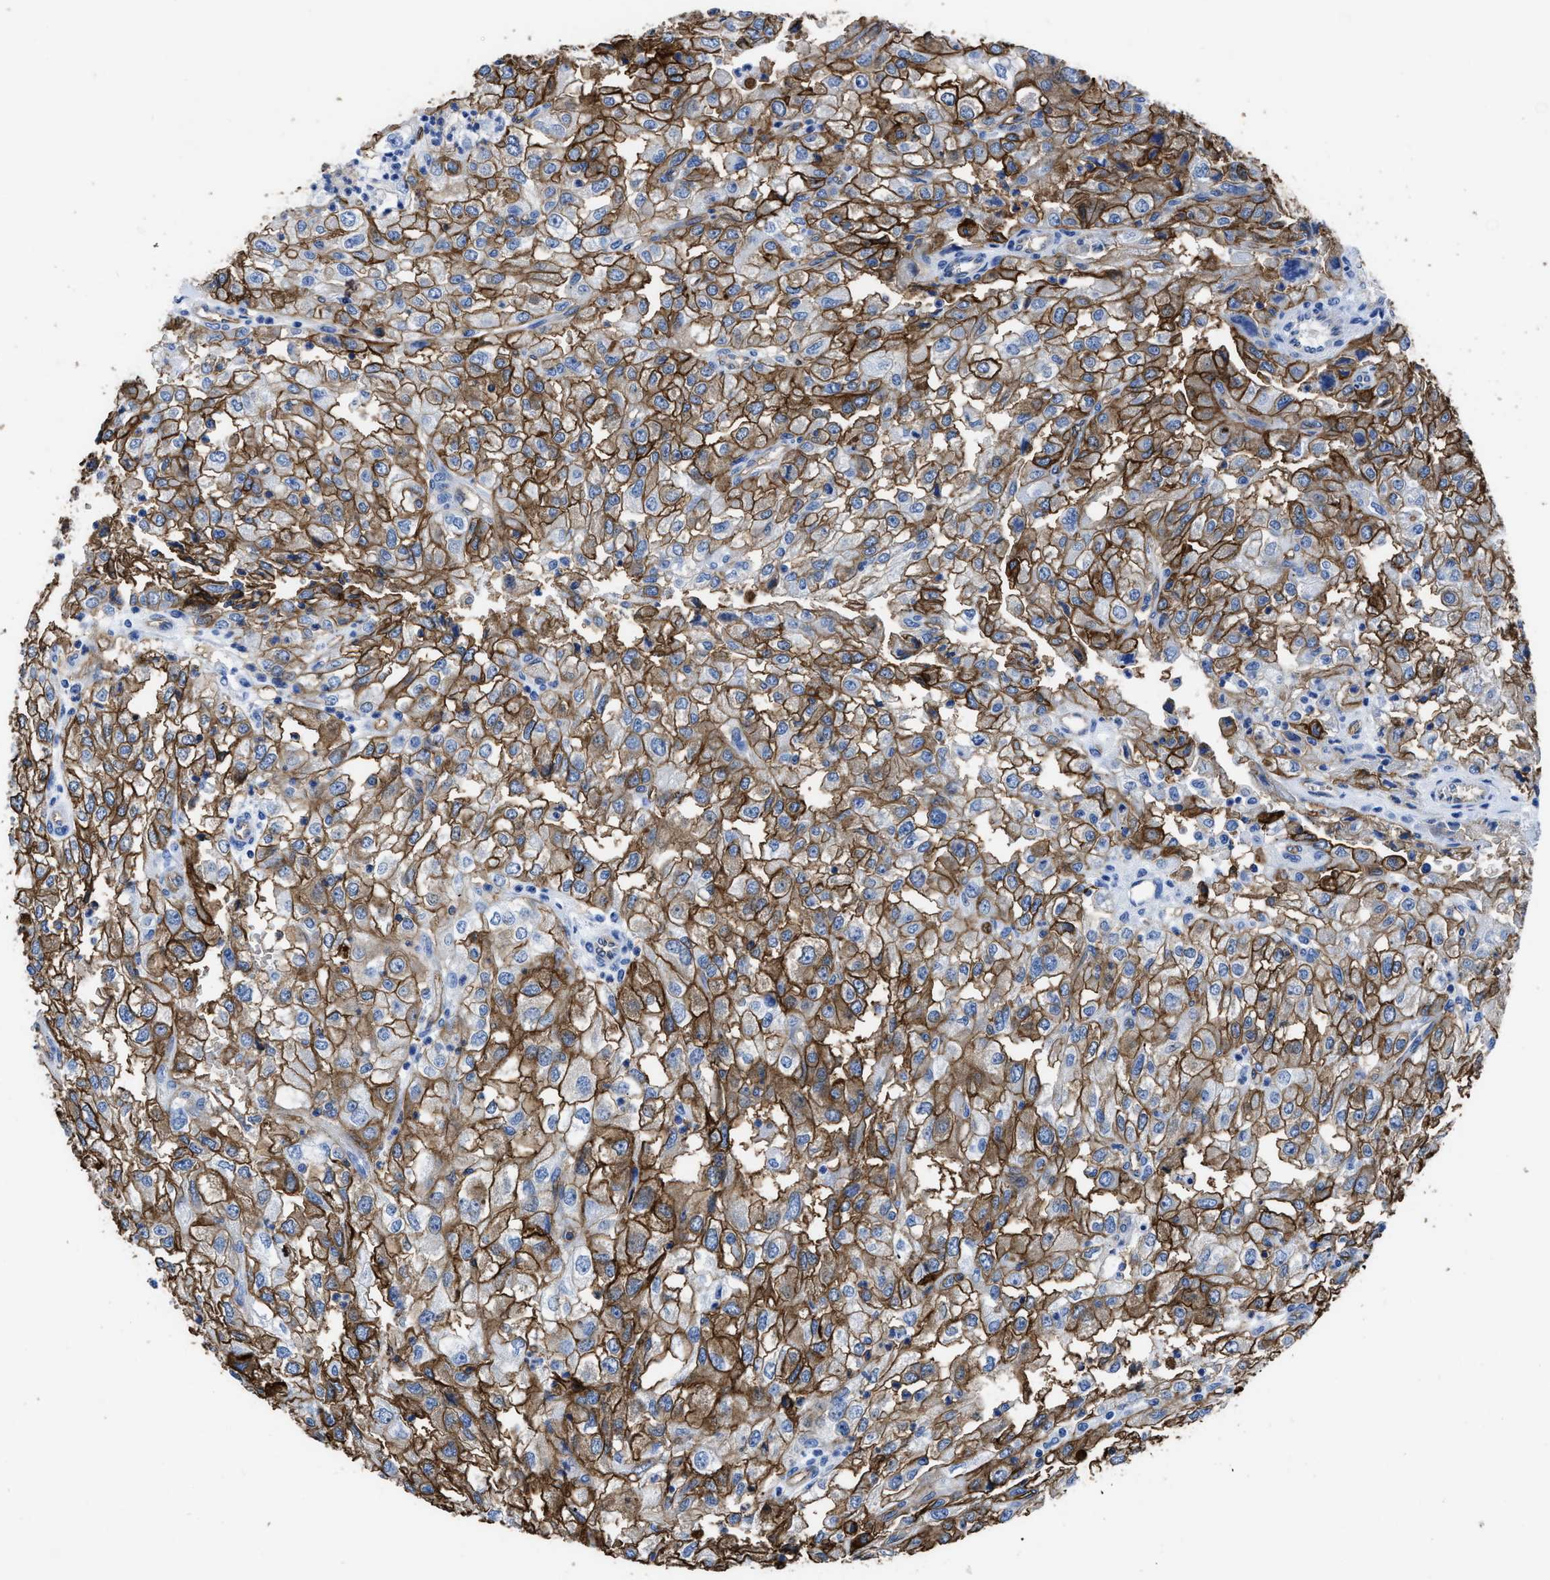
{"staining": {"intensity": "strong", "quantity": ">75%", "location": "cytoplasmic/membranous"}, "tissue": "renal cancer", "cell_type": "Tumor cells", "image_type": "cancer", "snomed": [{"axis": "morphology", "description": "Adenocarcinoma, NOS"}, {"axis": "topography", "description": "Kidney"}], "caption": "This image displays IHC staining of human renal cancer (adenocarcinoma), with high strong cytoplasmic/membranous positivity in approximately >75% of tumor cells.", "gene": "AQP1", "patient": {"sex": "female", "age": 54}}